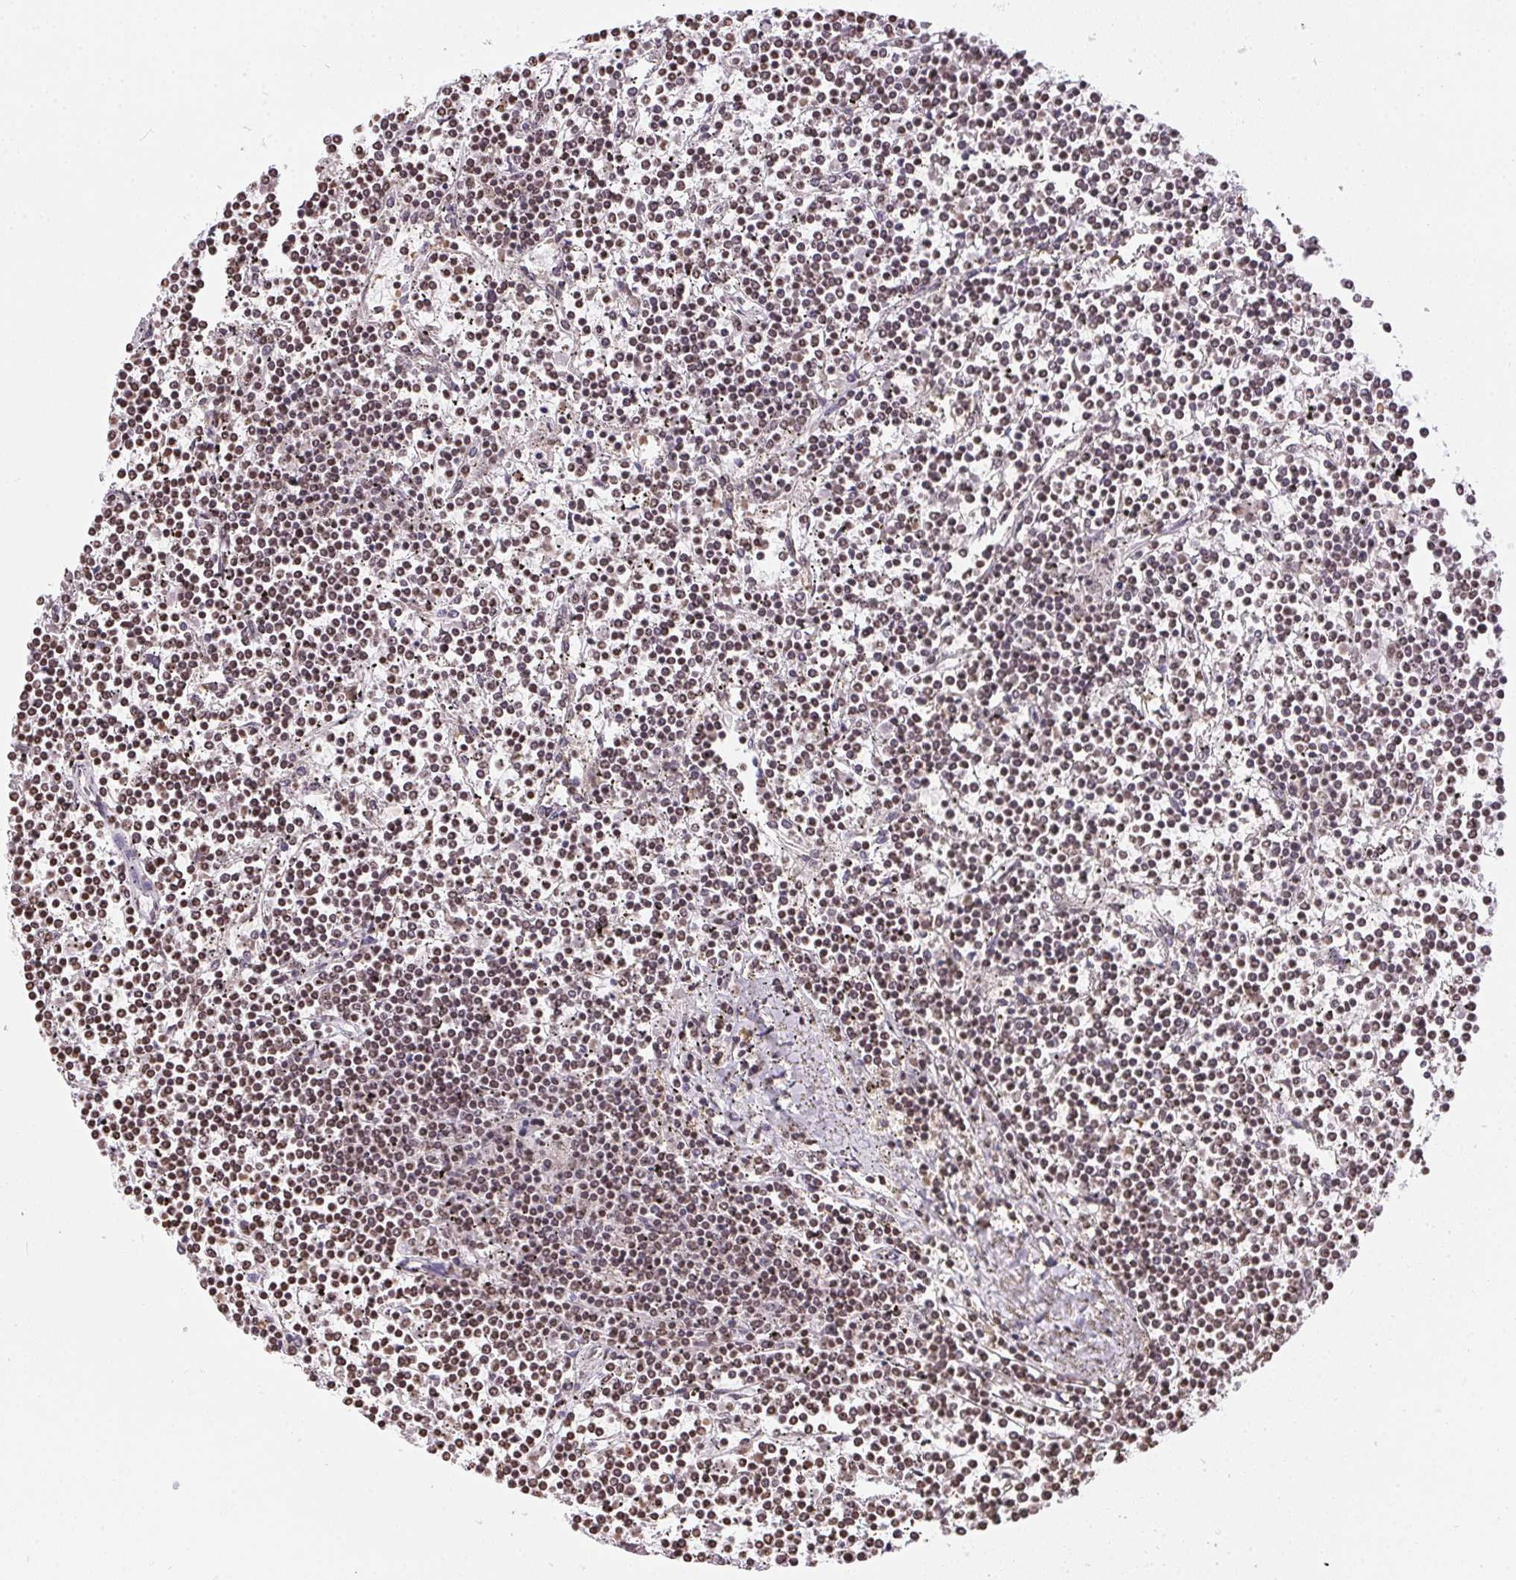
{"staining": {"intensity": "moderate", "quantity": "25%-75%", "location": "nuclear"}, "tissue": "lymphoma", "cell_type": "Tumor cells", "image_type": "cancer", "snomed": [{"axis": "morphology", "description": "Malignant lymphoma, non-Hodgkin's type, Low grade"}, {"axis": "topography", "description": "Spleen"}], "caption": "A brown stain shows moderate nuclear staining of a protein in low-grade malignant lymphoma, non-Hodgkin's type tumor cells. The staining was performed using DAB, with brown indicating positive protein expression. Nuclei are stained blue with hematoxylin.", "gene": "RNF181", "patient": {"sex": "female", "age": 19}}